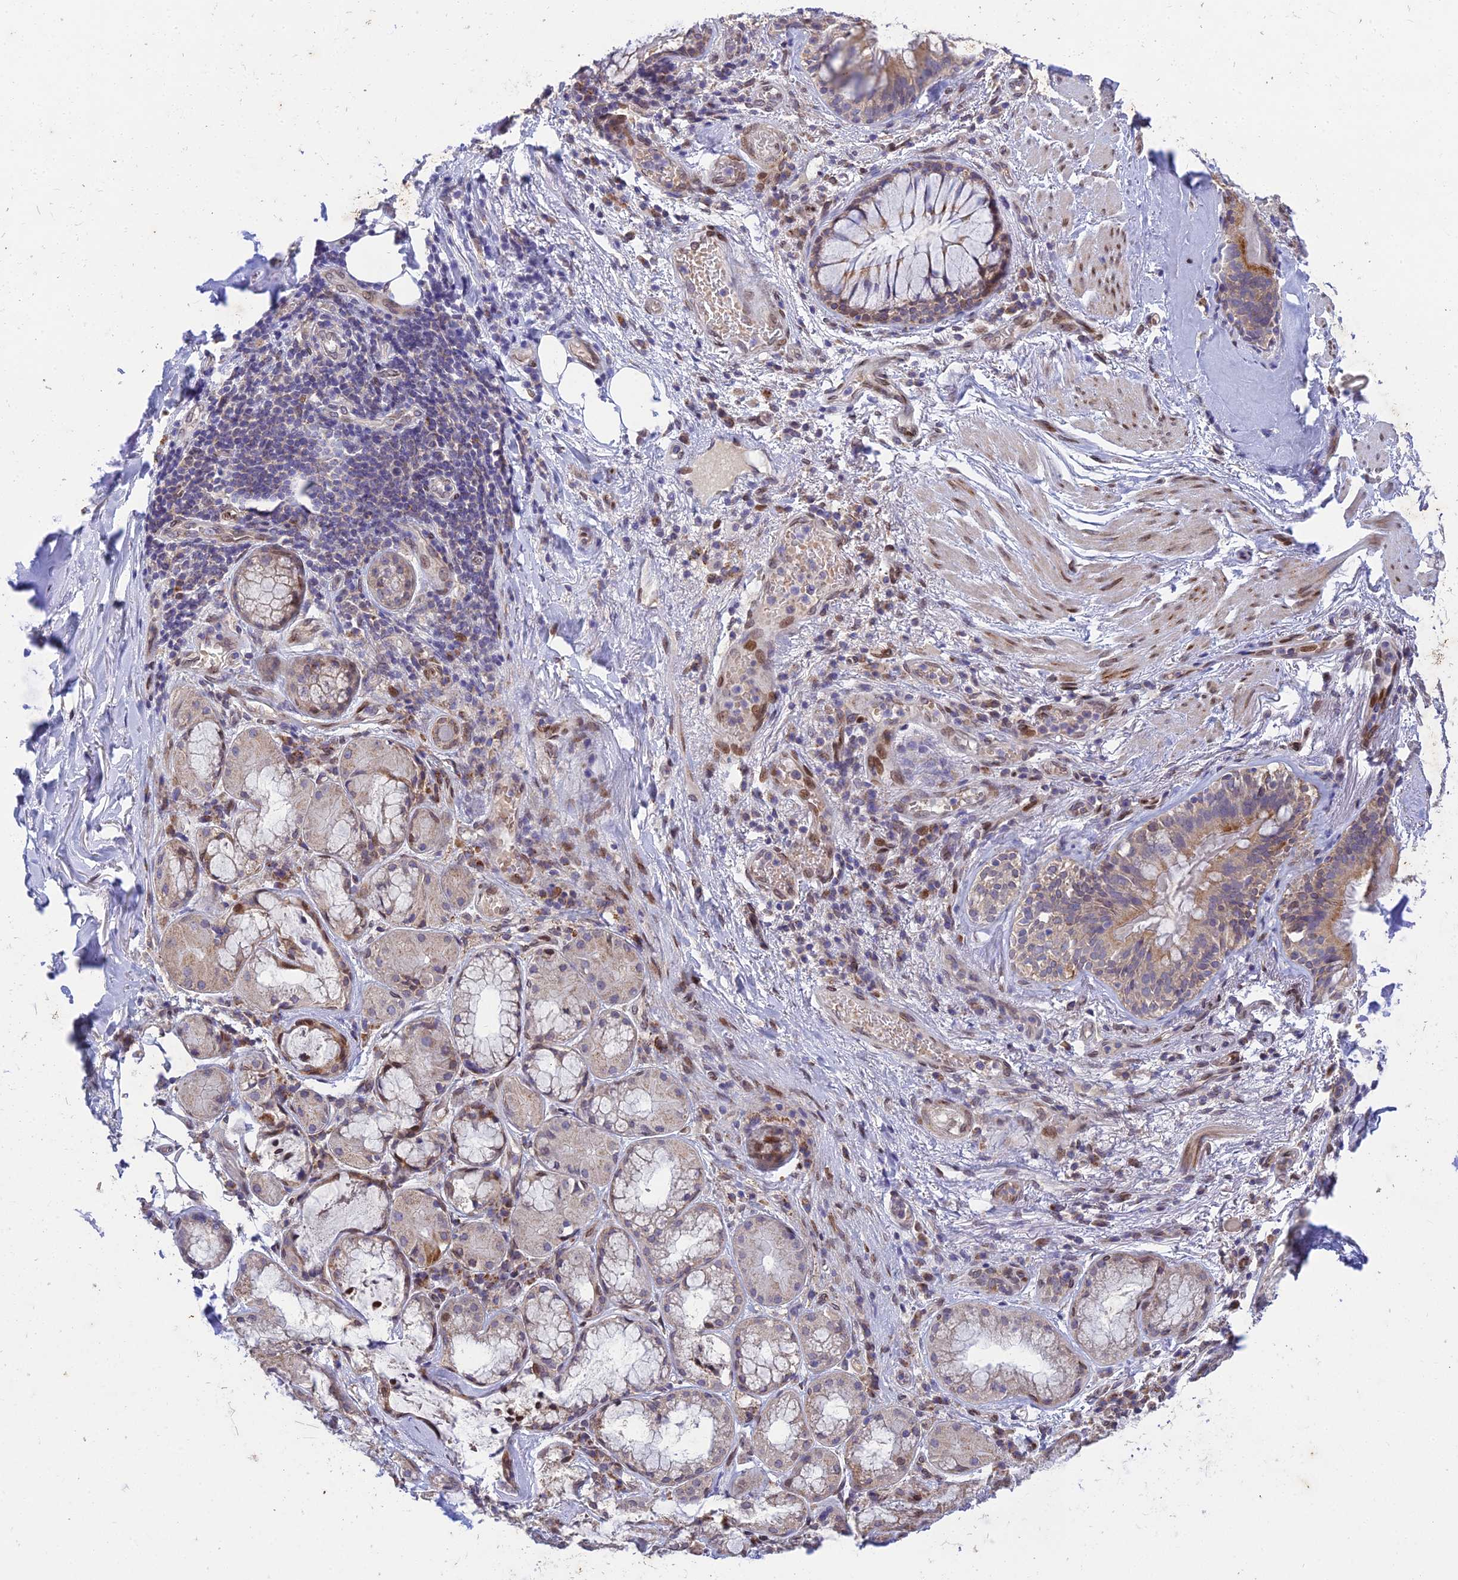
{"staining": {"intensity": "negative", "quantity": "none", "location": "none"}, "tissue": "adipose tissue", "cell_type": "Adipocytes", "image_type": "normal", "snomed": [{"axis": "morphology", "description": "Normal tissue, NOS"}, {"axis": "topography", "description": "Lymph node"}, {"axis": "topography", "description": "Cartilage tissue"}, {"axis": "topography", "description": "Bronchus"}], "caption": "Adipocytes are negative for brown protein staining in normal adipose tissue. The staining is performed using DAB (3,3'-diaminobenzidine) brown chromogen with nuclei counter-stained in using hematoxylin.", "gene": "MGAT2", "patient": {"sex": "male", "age": 63}}